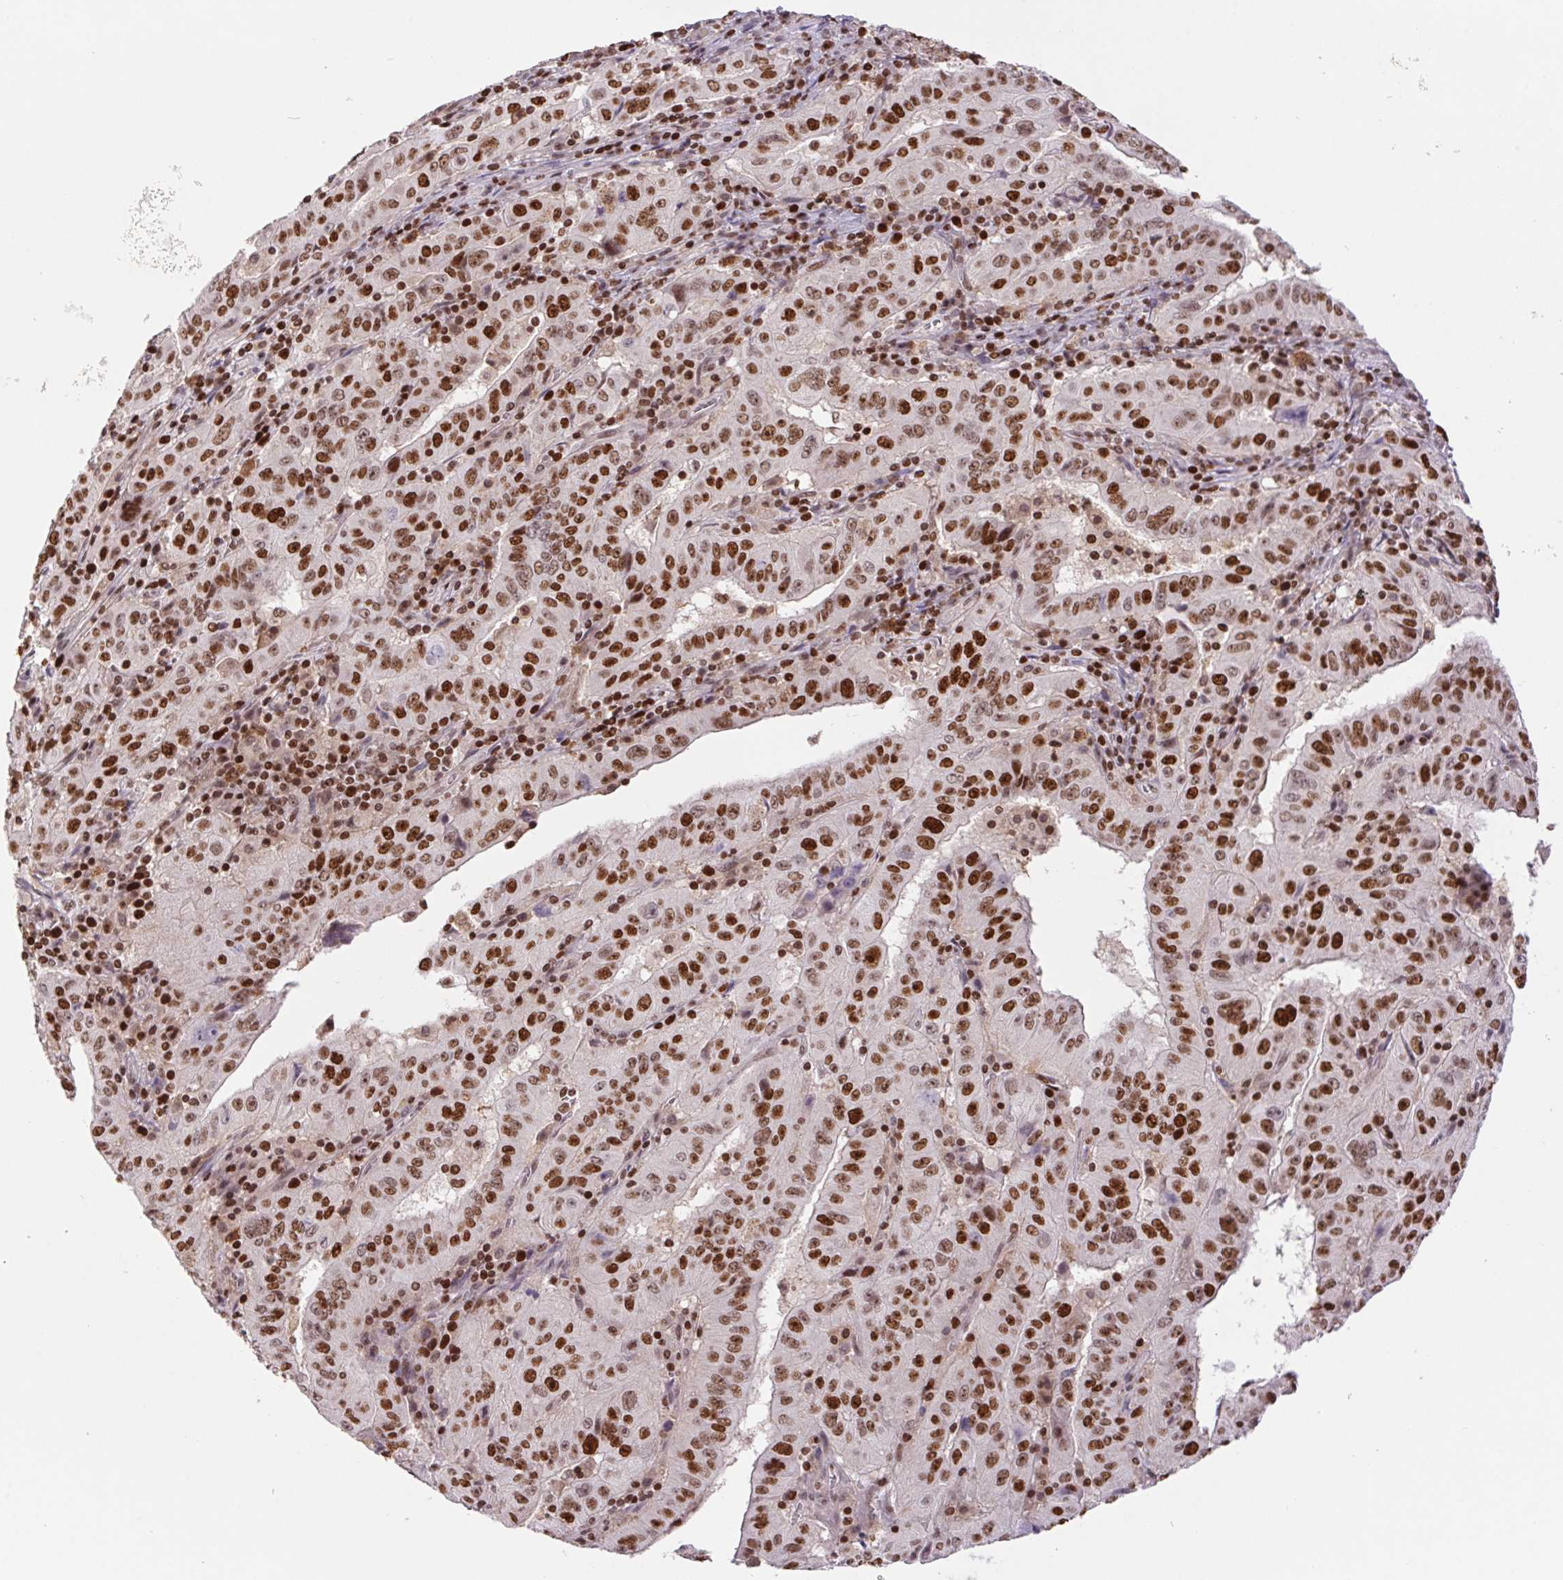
{"staining": {"intensity": "strong", "quantity": ">75%", "location": "nuclear"}, "tissue": "pancreatic cancer", "cell_type": "Tumor cells", "image_type": "cancer", "snomed": [{"axis": "morphology", "description": "Adenocarcinoma, NOS"}, {"axis": "topography", "description": "Pancreas"}], "caption": "Immunohistochemical staining of pancreatic cancer (adenocarcinoma) reveals strong nuclear protein staining in about >75% of tumor cells.", "gene": "POLD3", "patient": {"sex": "male", "age": 63}}